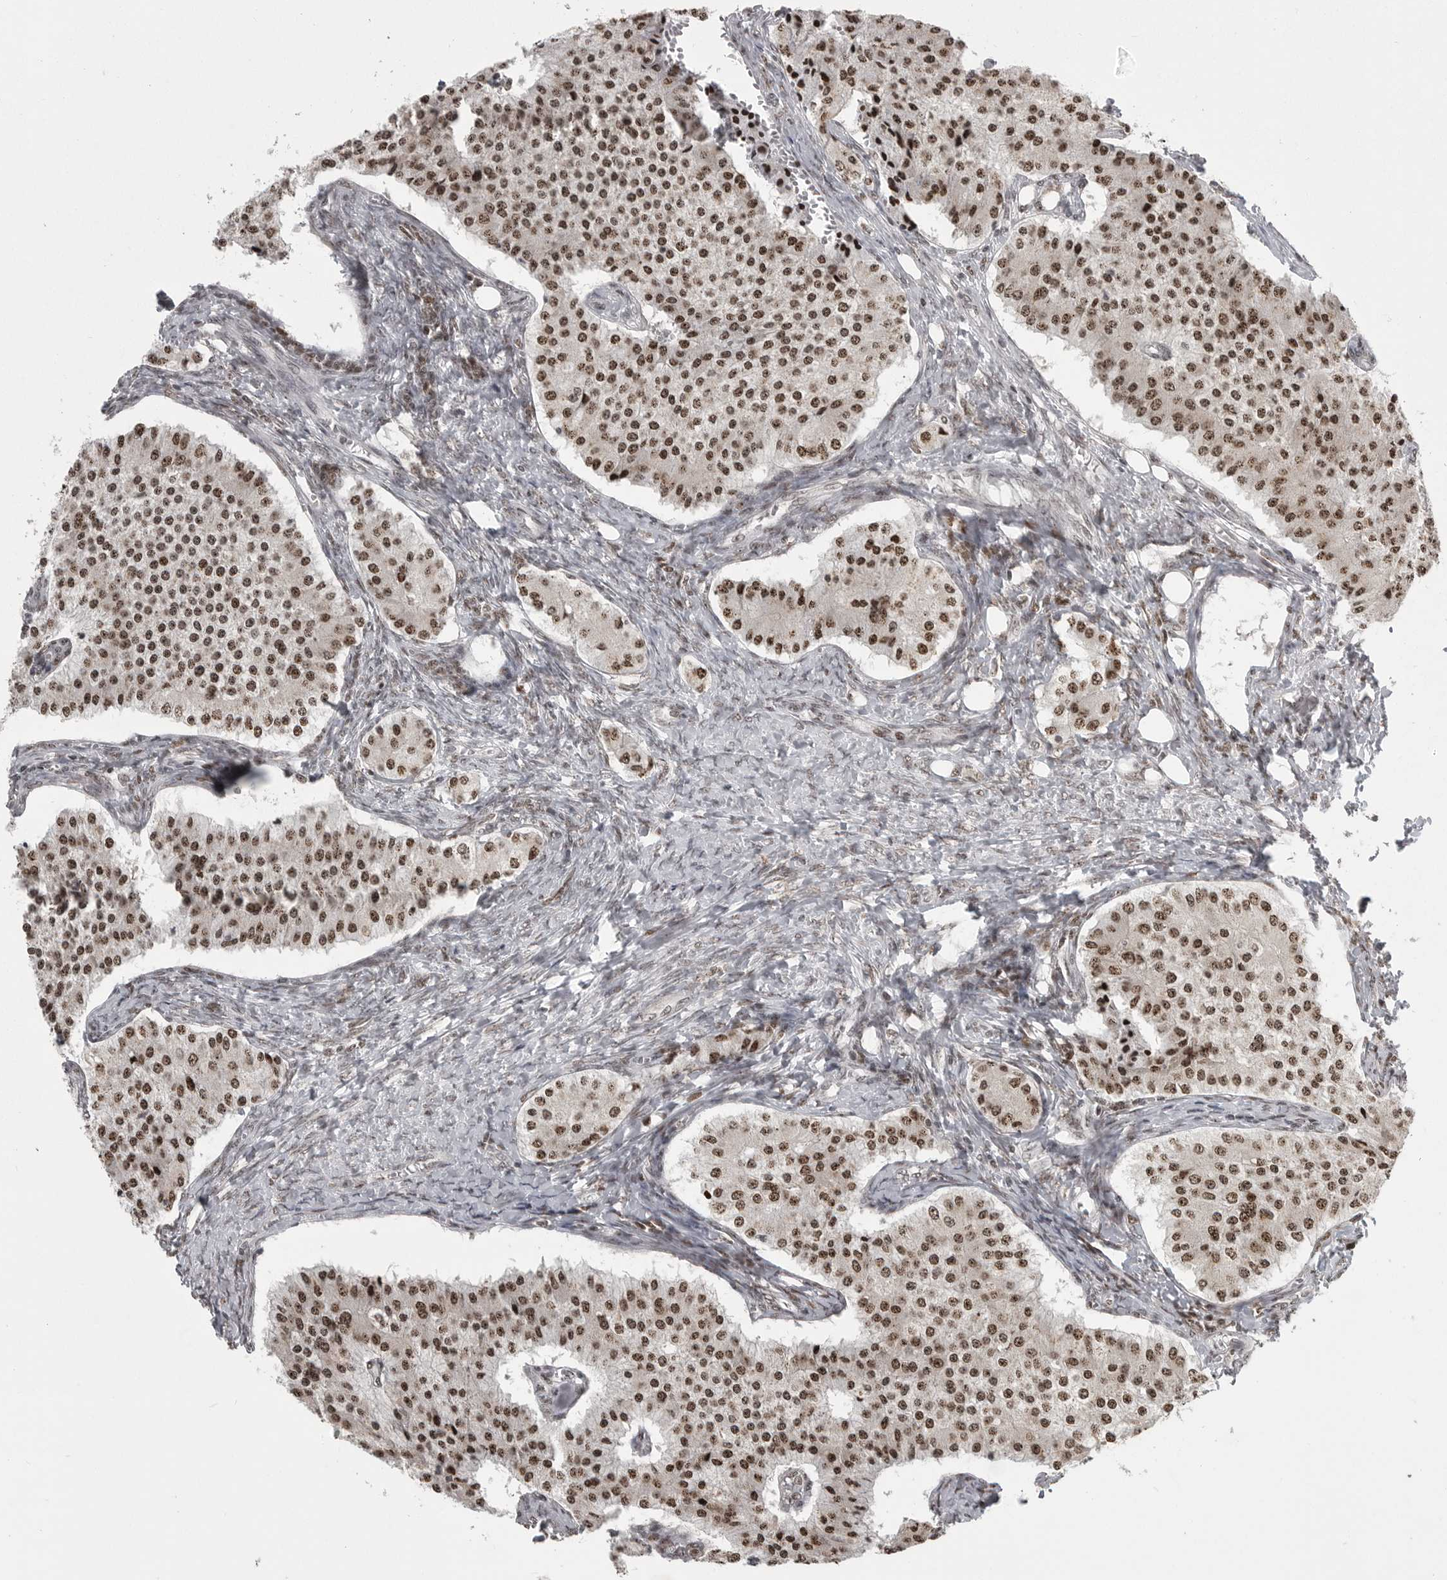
{"staining": {"intensity": "moderate", "quantity": ">75%", "location": "nuclear"}, "tissue": "carcinoid", "cell_type": "Tumor cells", "image_type": "cancer", "snomed": [{"axis": "morphology", "description": "Carcinoid, malignant, NOS"}, {"axis": "topography", "description": "Colon"}], "caption": "Moderate nuclear protein expression is seen in about >75% of tumor cells in carcinoid.", "gene": "YAF2", "patient": {"sex": "female", "age": 52}}